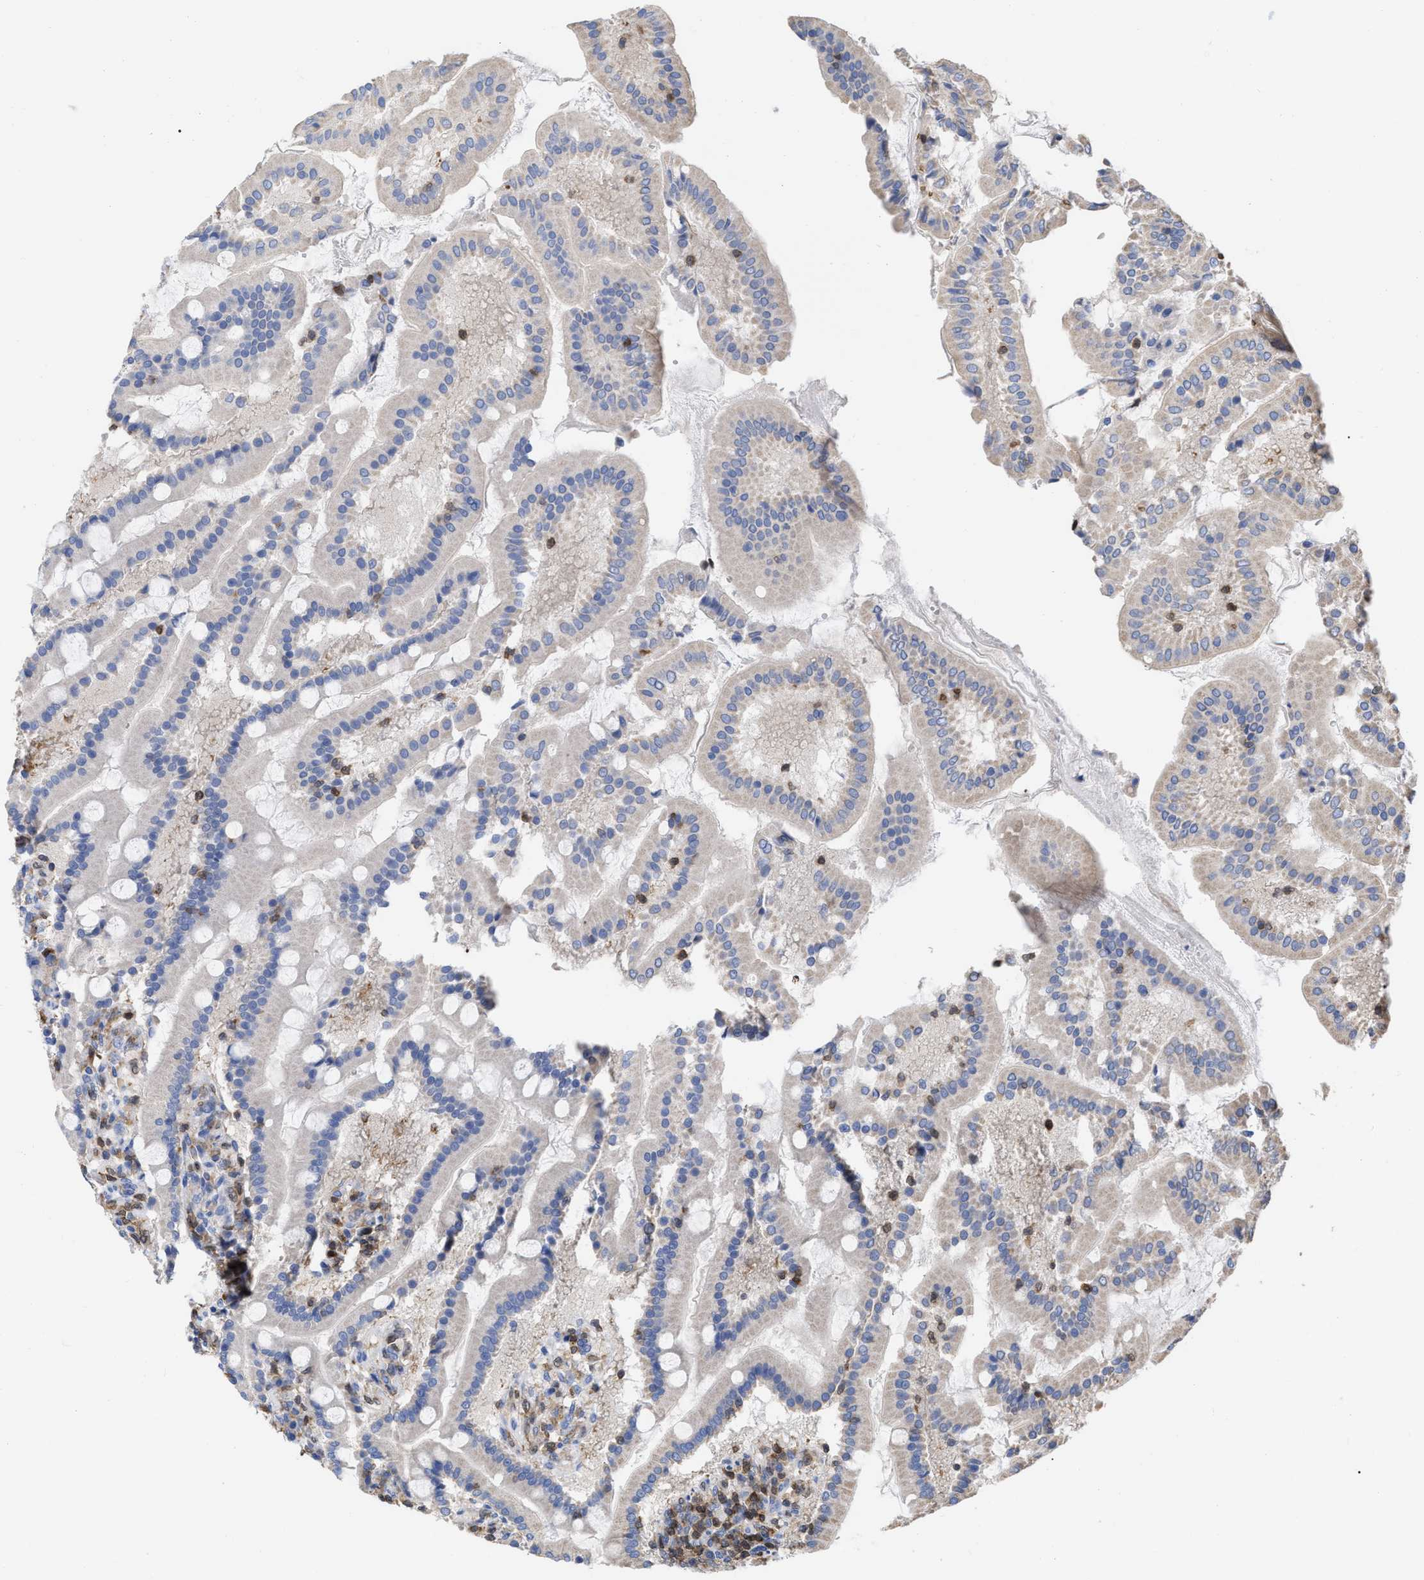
{"staining": {"intensity": "weak", "quantity": "<25%", "location": "cytoplasmic/membranous"}, "tissue": "duodenum", "cell_type": "Glandular cells", "image_type": "normal", "snomed": [{"axis": "morphology", "description": "Normal tissue, NOS"}, {"axis": "topography", "description": "Duodenum"}], "caption": "High power microscopy micrograph of an immunohistochemistry (IHC) histopathology image of unremarkable duodenum, revealing no significant expression in glandular cells.", "gene": "GIMAP4", "patient": {"sex": "male", "age": 50}}